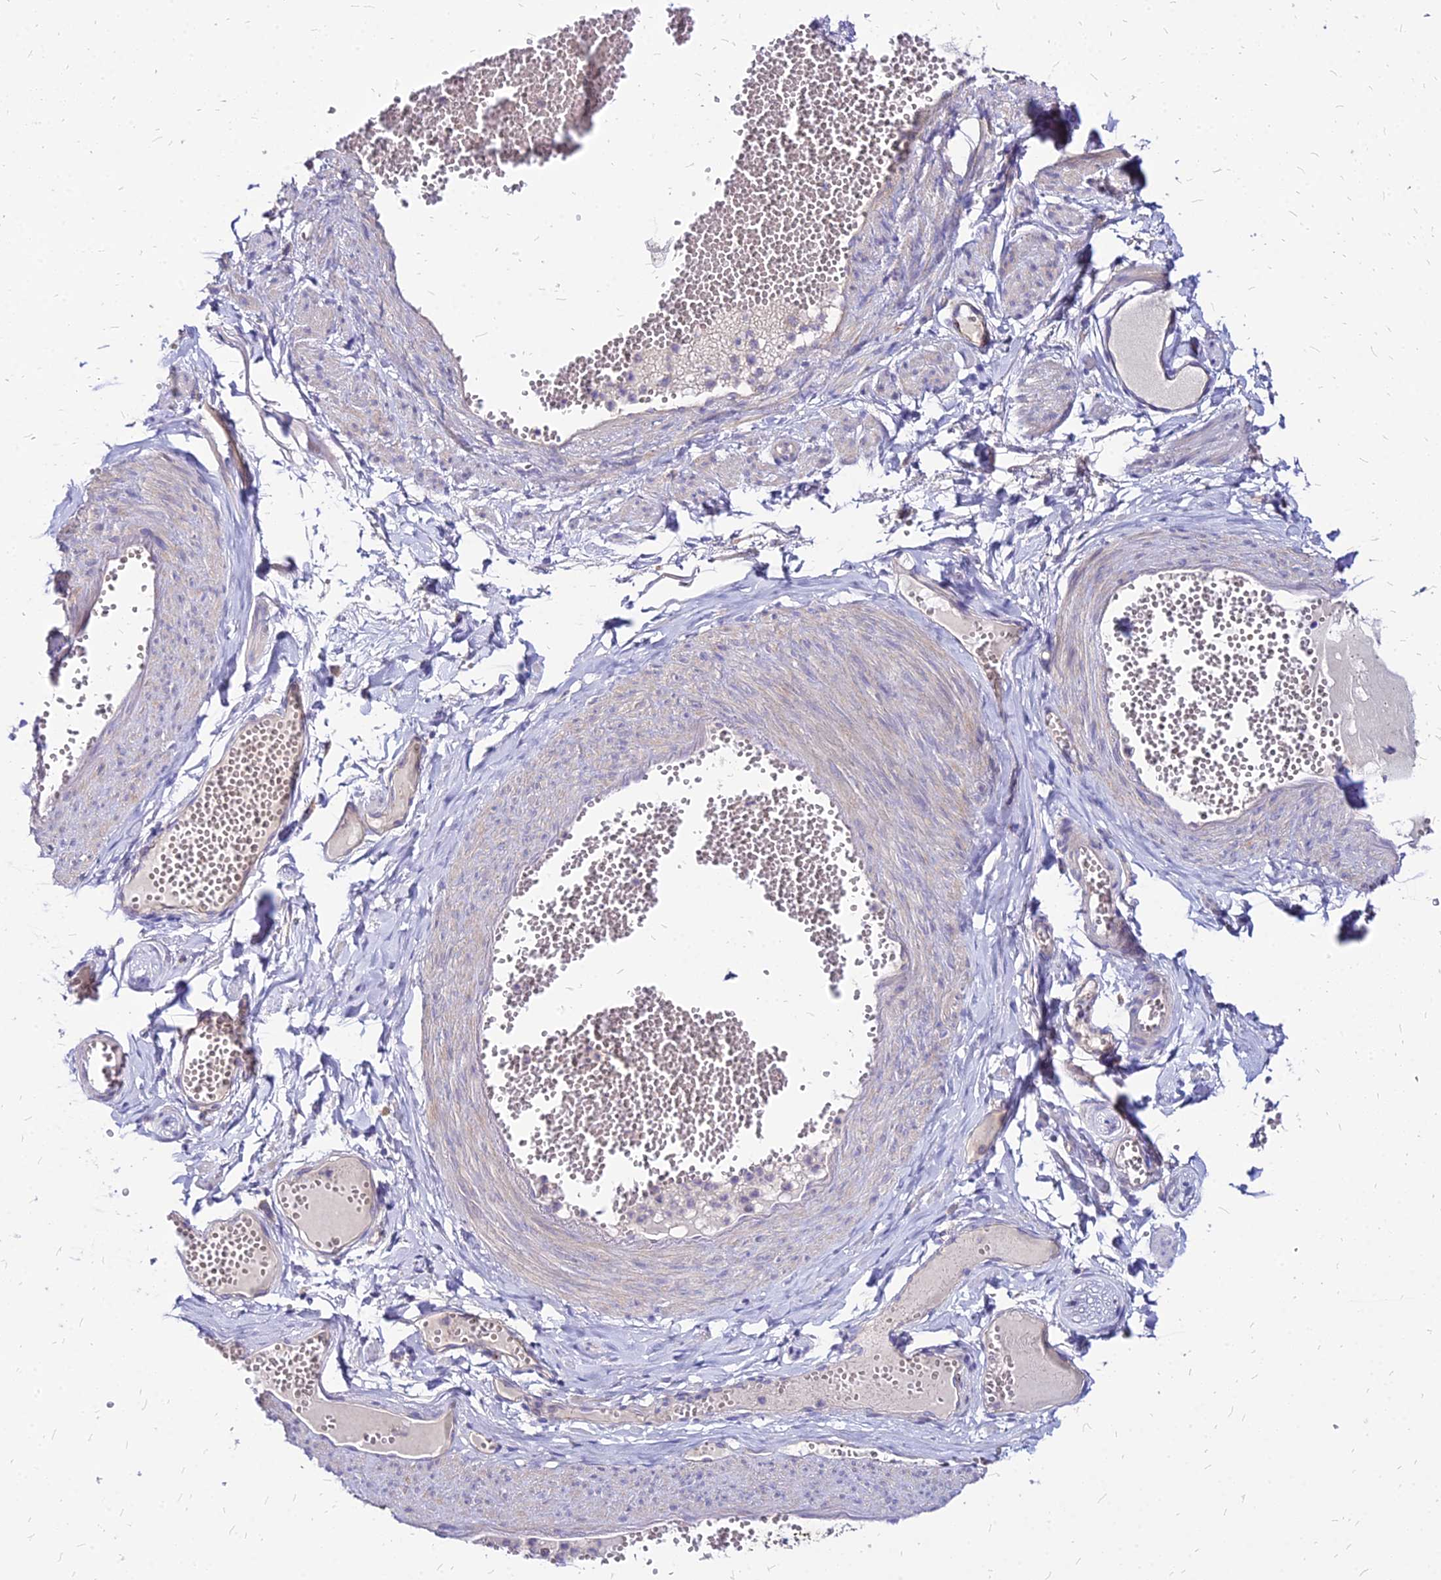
{"staining": {"intensity": "negative", "quantity": "none", "location": "none"}, "tissue": "soft tissue", "cell_type": "Fibroblasts", "image_type": "normal", "snomed": [{"axis": "morphology", "description": "Normal tissue, NOS"}, {"axis": "topography", "description": "Smooth muscle"}, {"axis": "topography", "description": "Peripheral nerve tissue"}], "caption": "Immunohistochemistry of normal soft tissue reveals no staining in fibroblasts.", "gene": "COMMD10", "patient": {"sex": "female", "age": 39}}